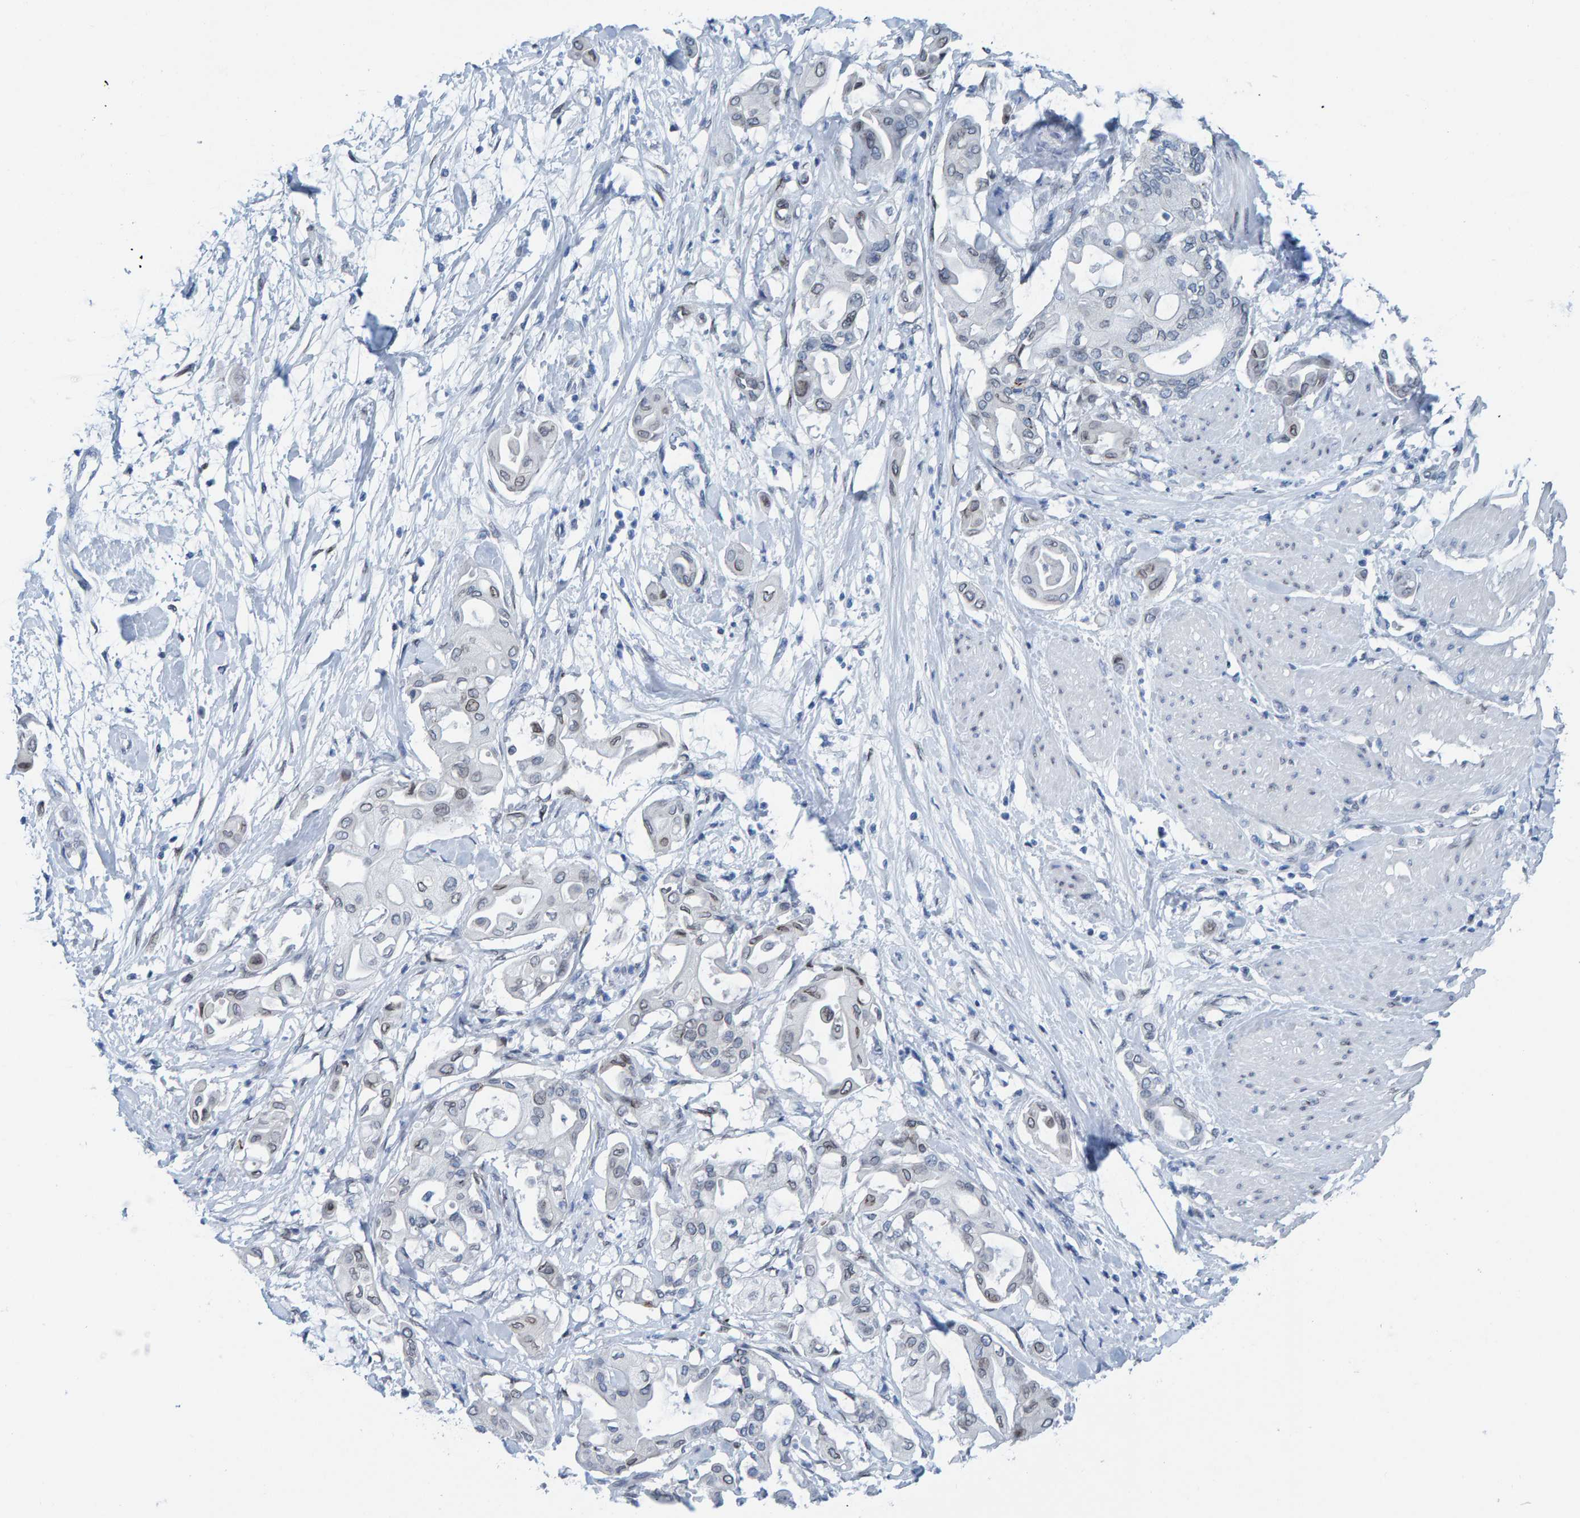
{"staining": {"intensity": "weak", "quantity": "<25%", "location": "cytoplasmic/membranous,nuclear"}, "tissue": "pancreatic cancer", "cell_type": "Tumor cells", "image_type": "cancer", "snomed": [{"axis": "morphology", "description": "Adenocarcinoma, NOS"}, {"axis": "morphology", "description": "Adenocarcinoma, metastatic, NOS"}, {"axis": "topography", "description": "Lymph node"}, {"axis": "topography", "description": "Pancreas"}, {"axis": "topography", "description": "Duodenum"}], "caption": "This is a photomicrograph of immunohistochemistry (IHC) staining of metastatic adenocarcinoma (pancreatic), which shows no positivity in tumor cells. (Immunohistochemistry, brightfield microscopy, high magnification).", "gene": "LMNB2", "patient": {"sex": "female", "age": 64}}